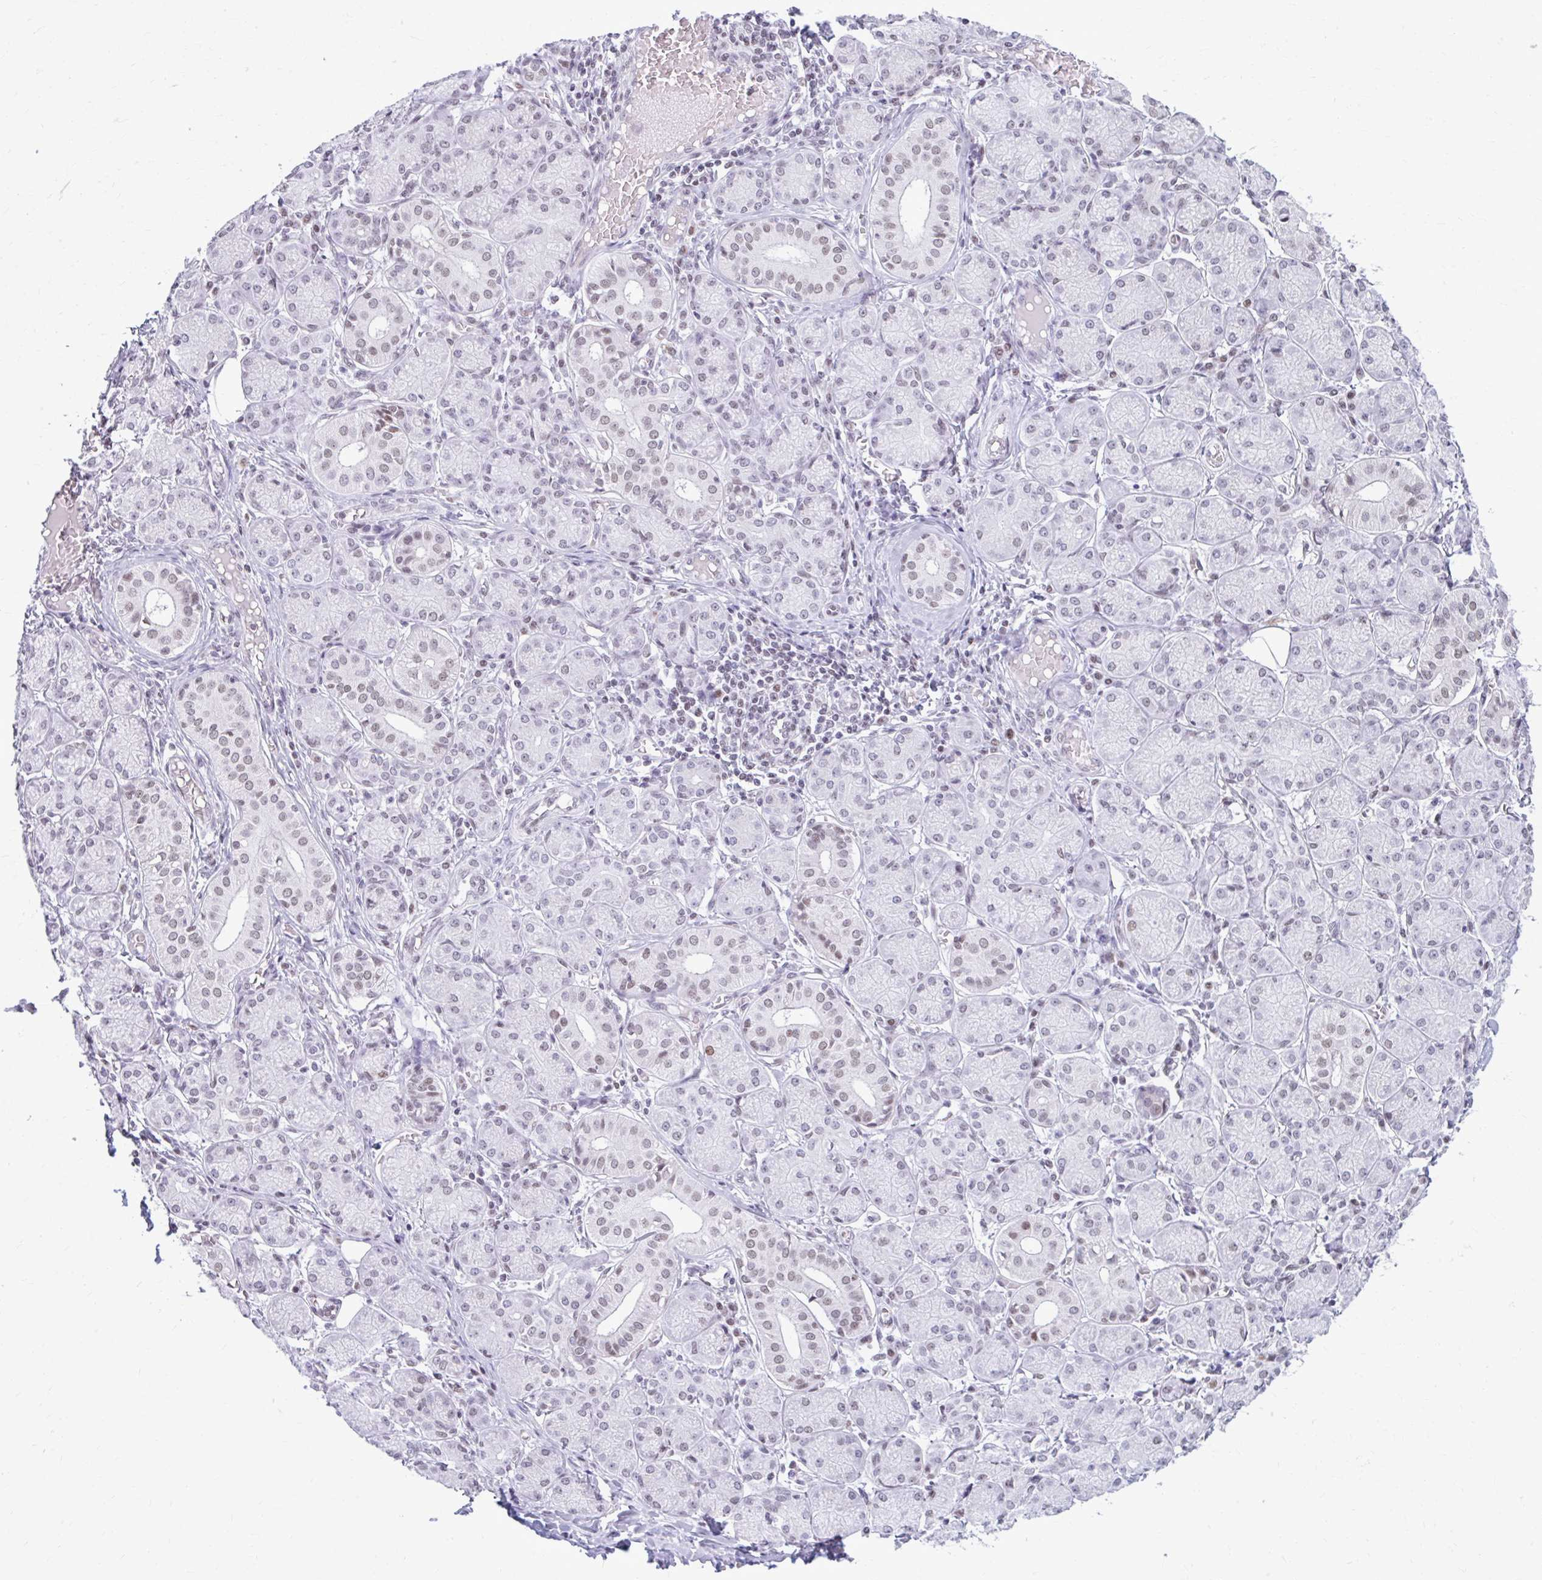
{"staining": {"intensity": "moderate", "quantity": "<25%", "location": "nuclear"}, "tissue": "salivary gland", "cell_type": "Glandular cells", "image_type": "normal", "snomed": [{"axis": "morphology", "description": "Normal tissue, NOS"}, {"axis": "topography", "description": "Salivary gland"}], "caption": "Brown immunohistochemical staining in unremarkable salivary gland shows moderate nuclear staining in approximately <25% of glandular cells.", "gene": "PABIR1", "patient": {"sex": "female", "age": 24}}